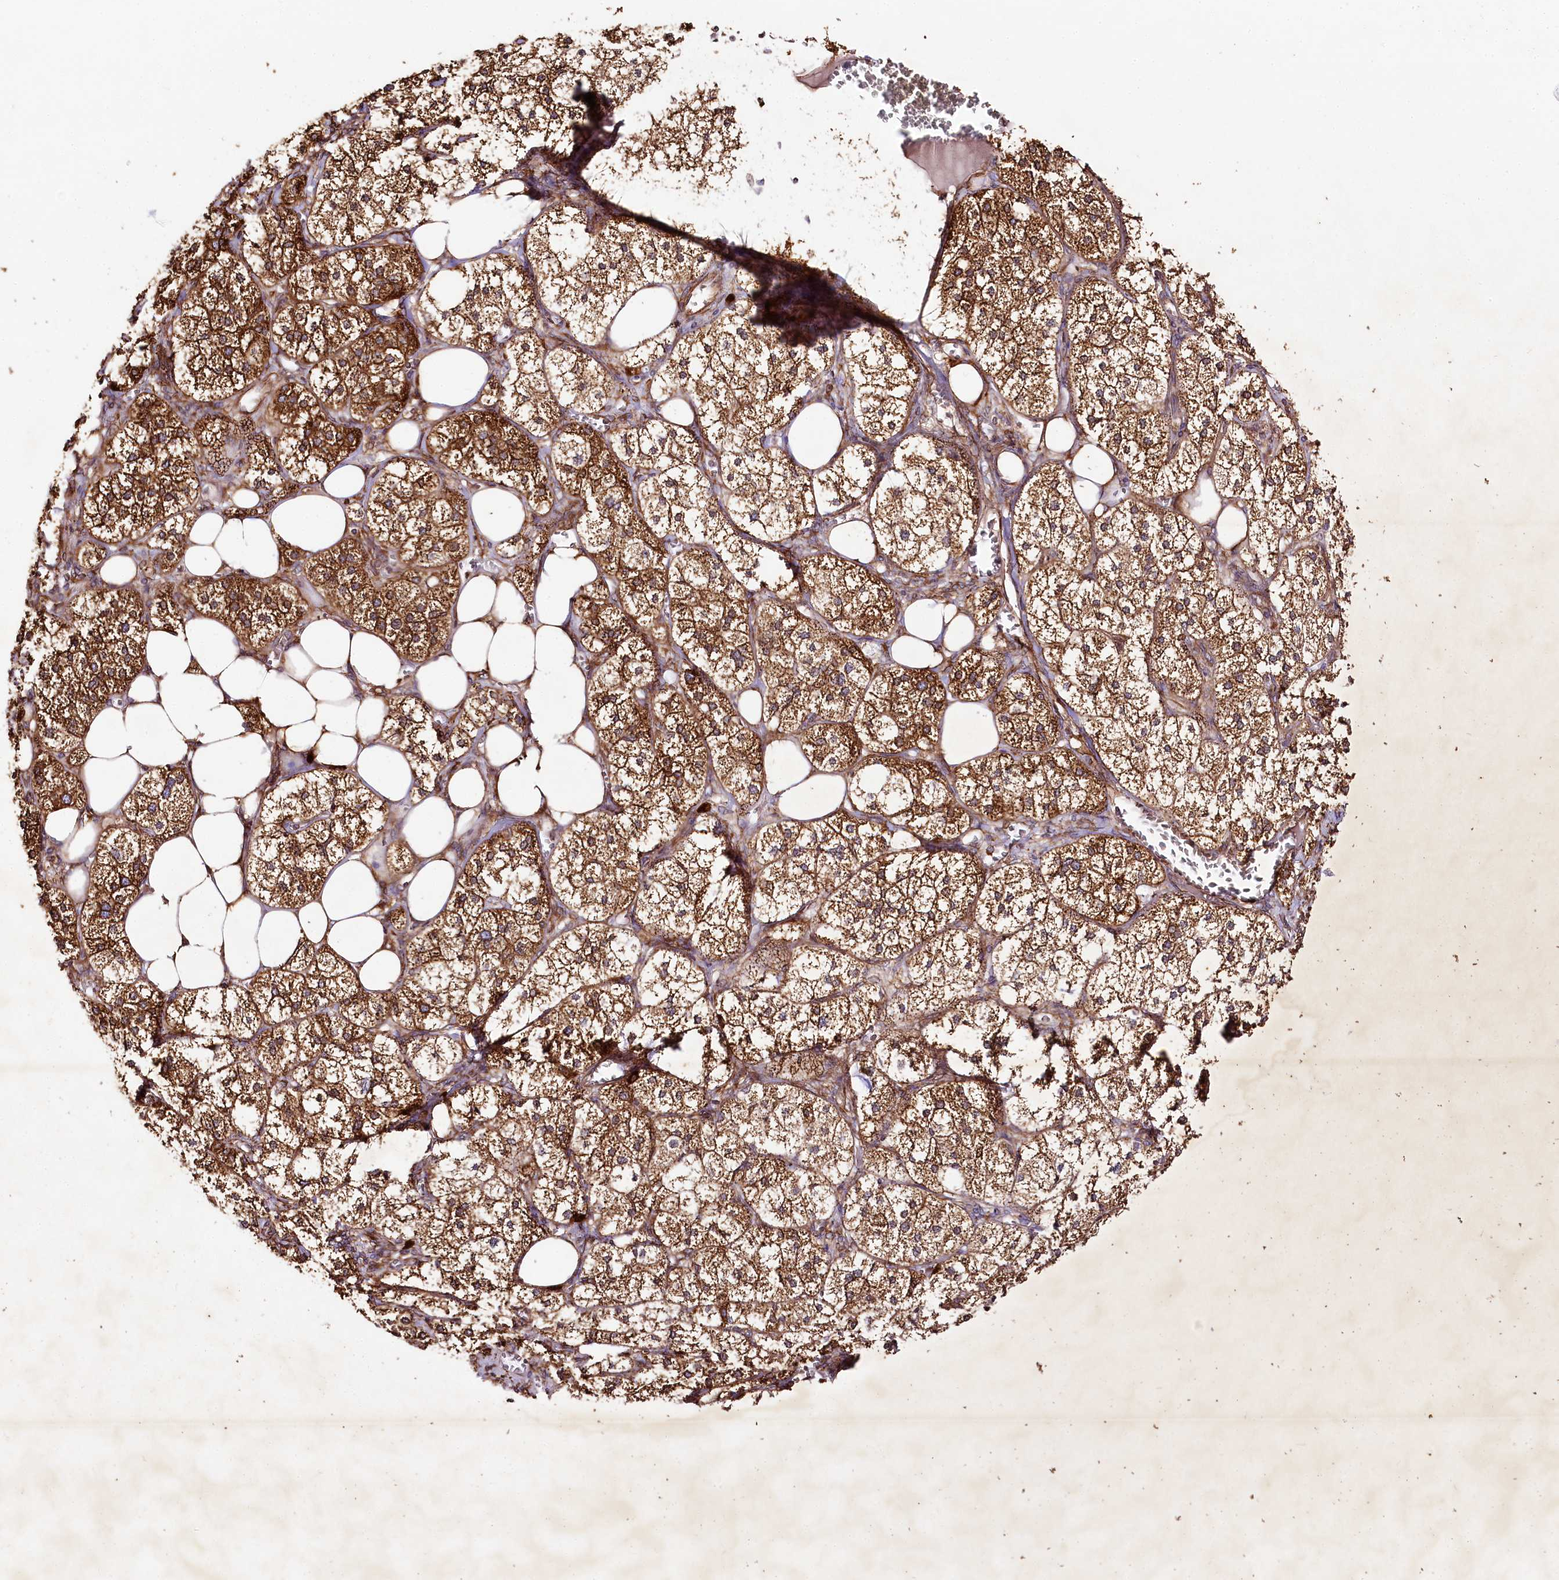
{"staining": {"intensity": "strong", "quantity": ">75%", "location": "cytoplasmic/membranous"}, "tissue": "adrenal gland", "cell_type": "Glandular cells", "image_type": "normal", "snomed": [{"axis": "morphology", "description": "Normal tissue, NOS"}, {"axis": "topography", "description": "Adrenal gland"}], "caption": "Approximately >75% of glandular cells in unremarkable adrenal gland reveal strong cytoplasmic/membranous protein staining as visualized by brown immunohistochemical staining.", "gene": "CNPY2", "patient": {"sex": "female", "age": 61}}